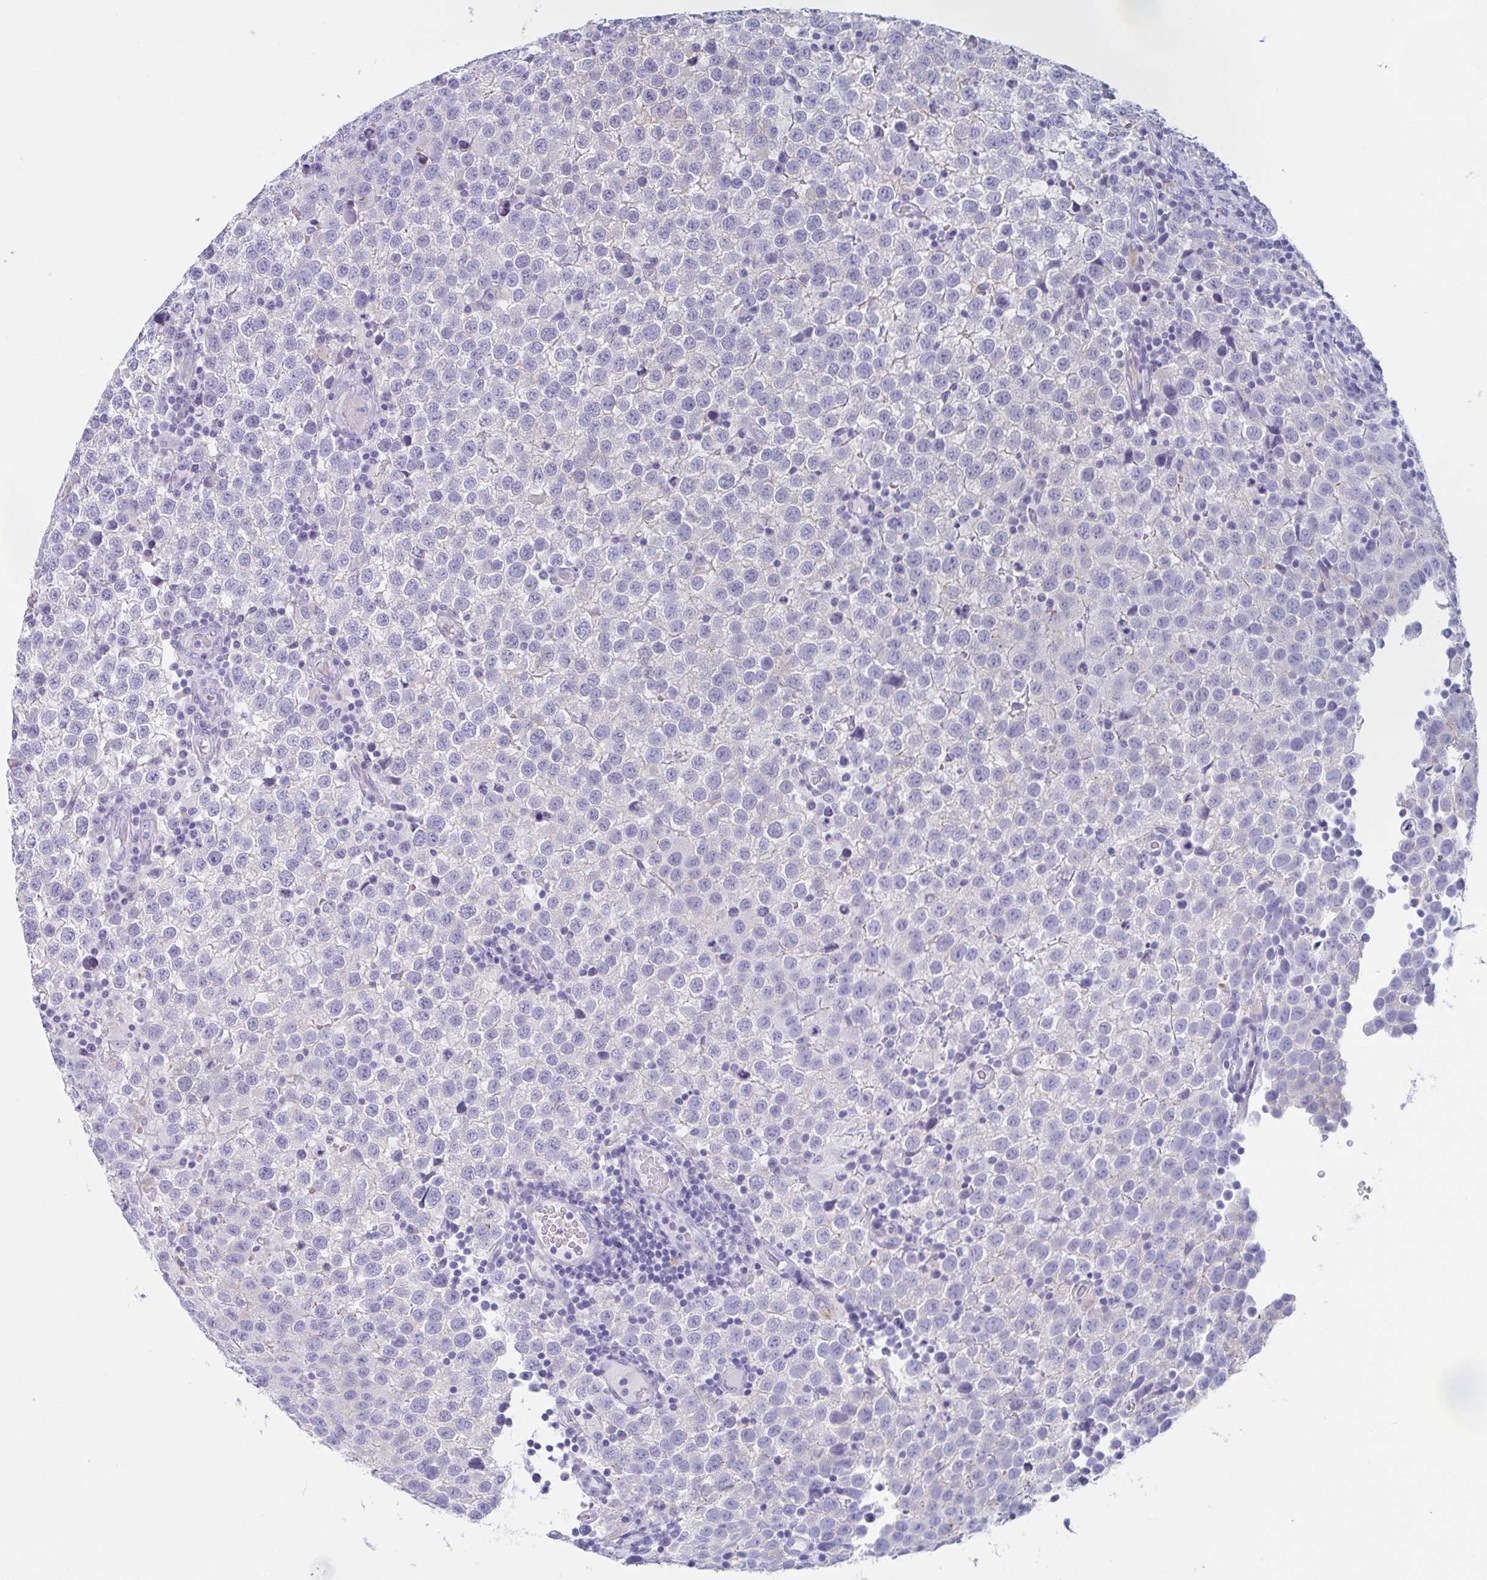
{"staining": {"intensity": "negative", "quantity": "none", "location": "none"}, "tissue": "testis cancer", "cell_type": "Tumor cells", "image_type": "cancer", "snomed": [{"axis": "morphology", "description": "Seminoma, NOS"}, {"axis": "topography", "description": "Testis"}], "caption": "Tumor cells are negative for protein expression in human testis cancer (seminoma).", "gene": "TAGLN3", "patient": {"sex": "male", "age": 34}}